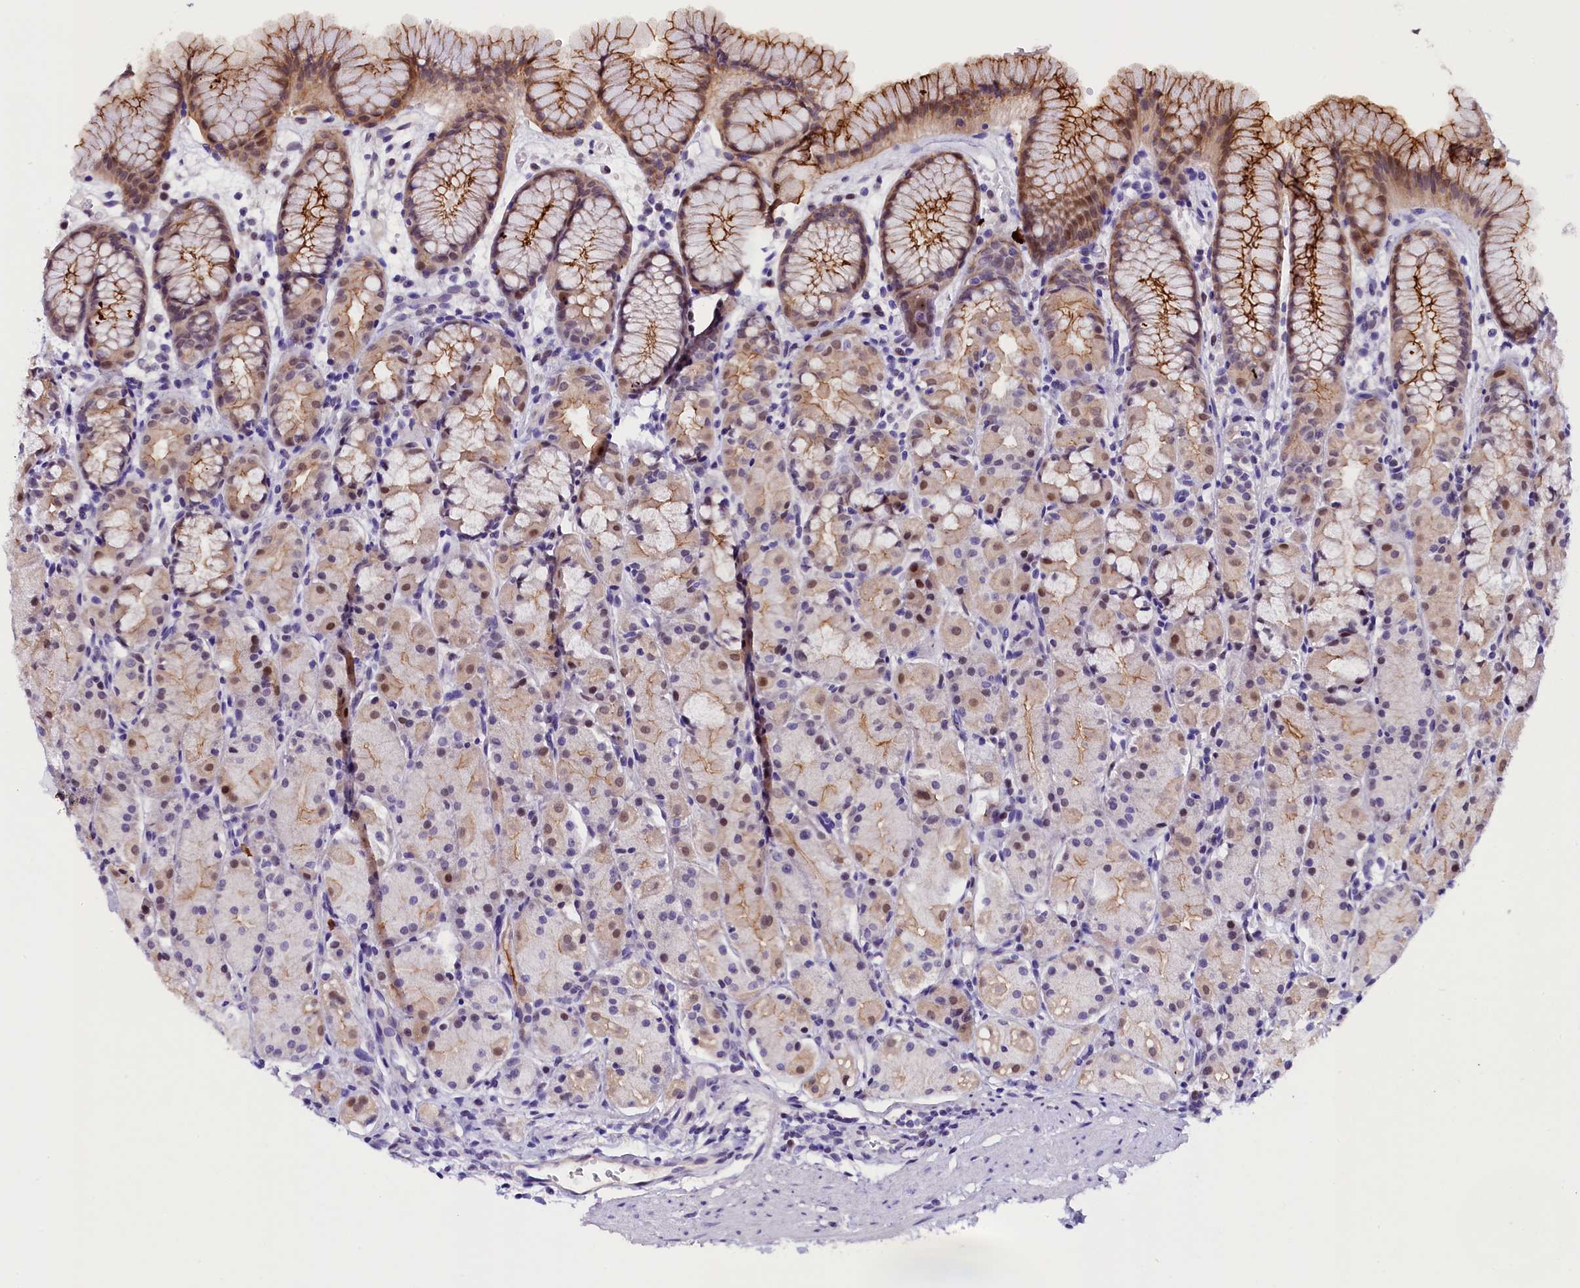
{"staining": {"intensity": "moderate", "quantity": "25%-75%", "location": "cytoplasmic/membranous,nuclear"}, "tissue": "stomach", "cell_type": "Glandular cells", "image_type": "normal", "snomed": [{"axis": "morphology", "description": "Normal tissue, NOS"}, {"axis": "topography", "description": "Stomach, upper"}], "caption": "Immunohistochemical staining of unremarkable human stomach shows medium levels of moderate cytoplasmic/membranous,nuclear staining in about 25%-75% of glandular cells. (DAB (3,3'-diaminobenzidine) IHC with brightfield microscopy, high magnification).", "gene": "OSGEP", "patient": {"sex": "male", "age": 47}}